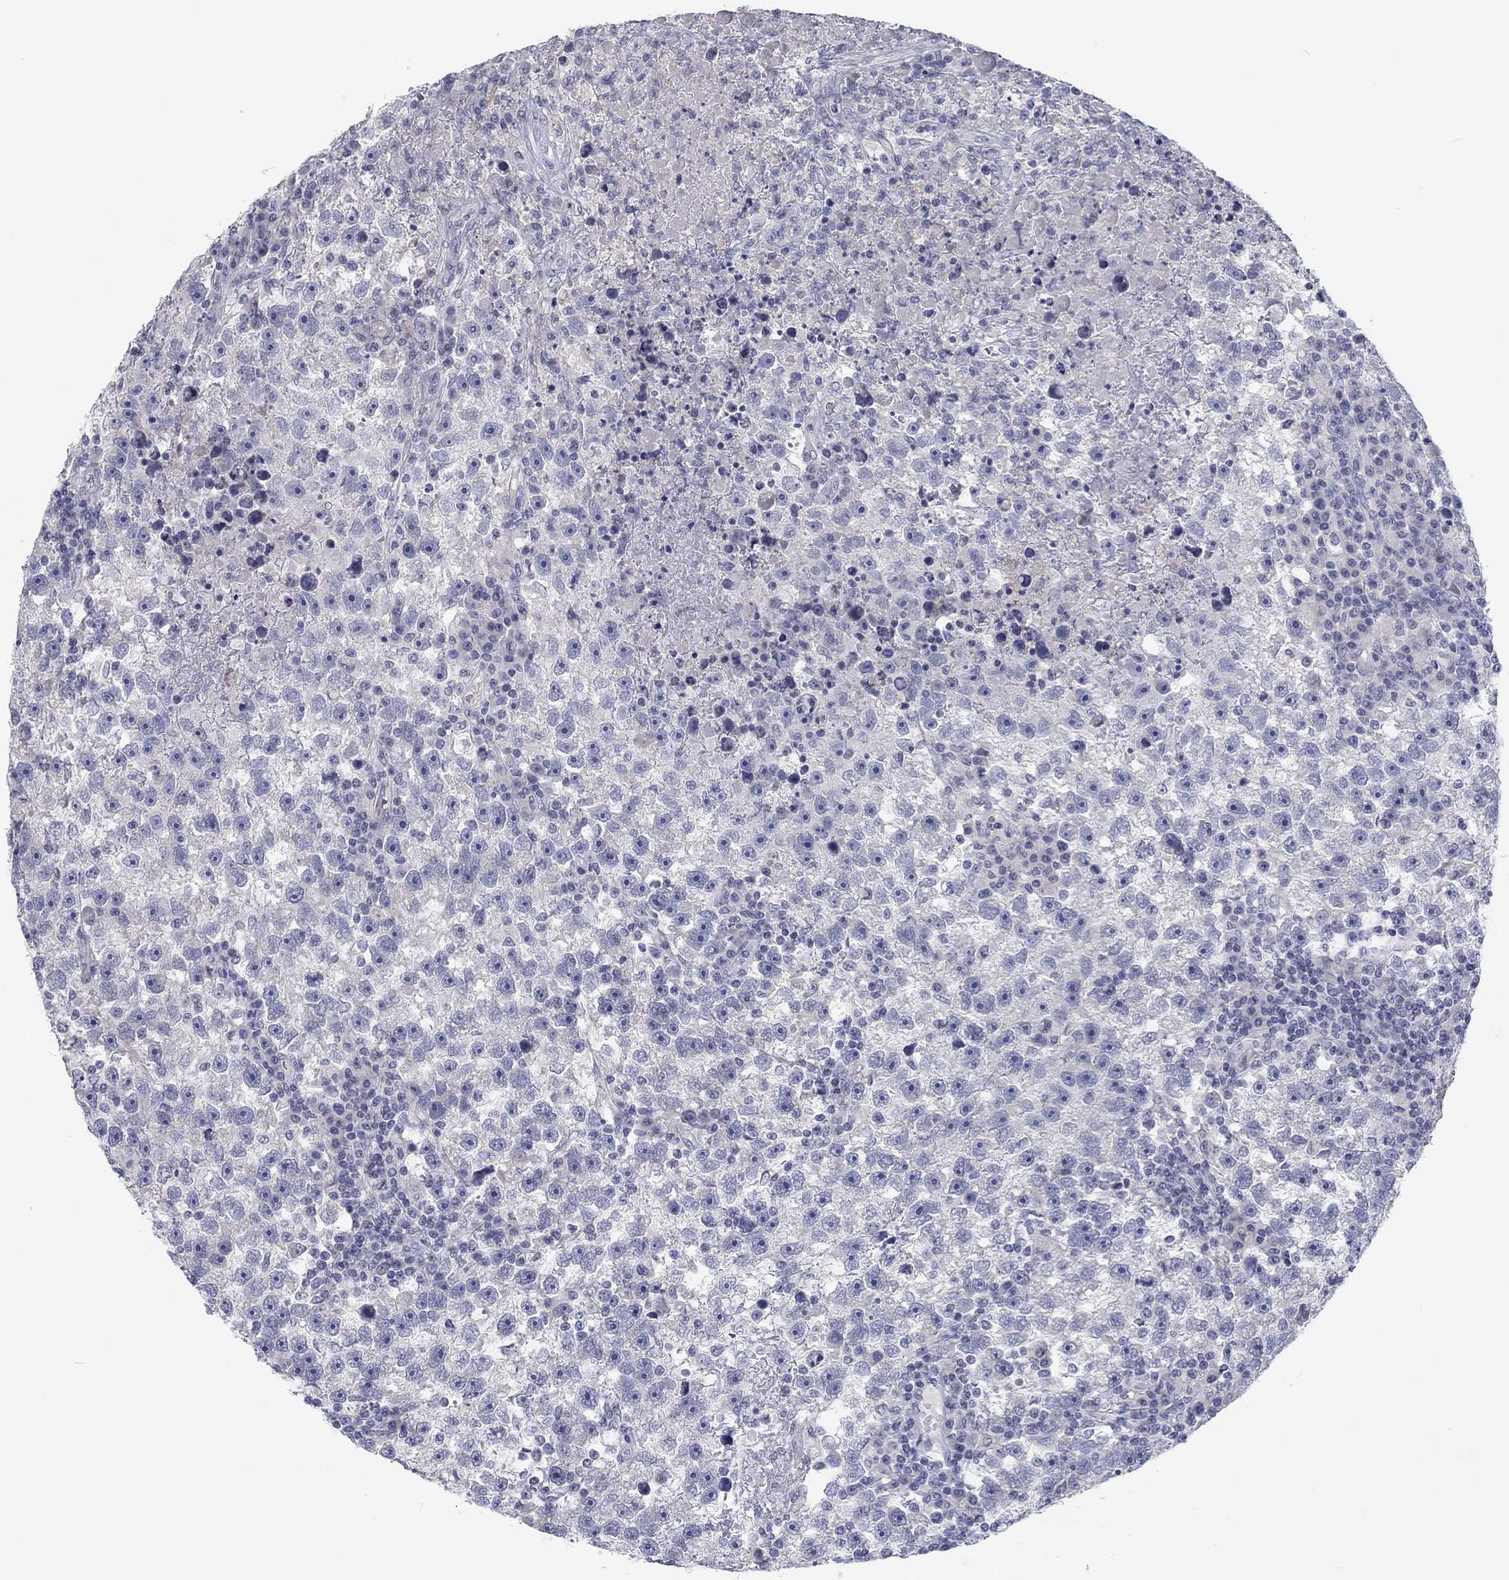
{"staining": {"intensity": "negative", "quantity": "none", "location": "none"}, "tissue": "testis cancer", "cell_type": "Tumor cells", "image_type": "cancer", "snomed": [{"axis": "morphology", "description": "Seminoma, NOS"}, {"axis": "topography", "description": "Testis"}], "caption": "DAB immunohistochemical staining of human testis seminoma reveals no significant positivity in tumor cells.", "gene": "CALB1", "patient": {"sex": "male", "age": 47}}